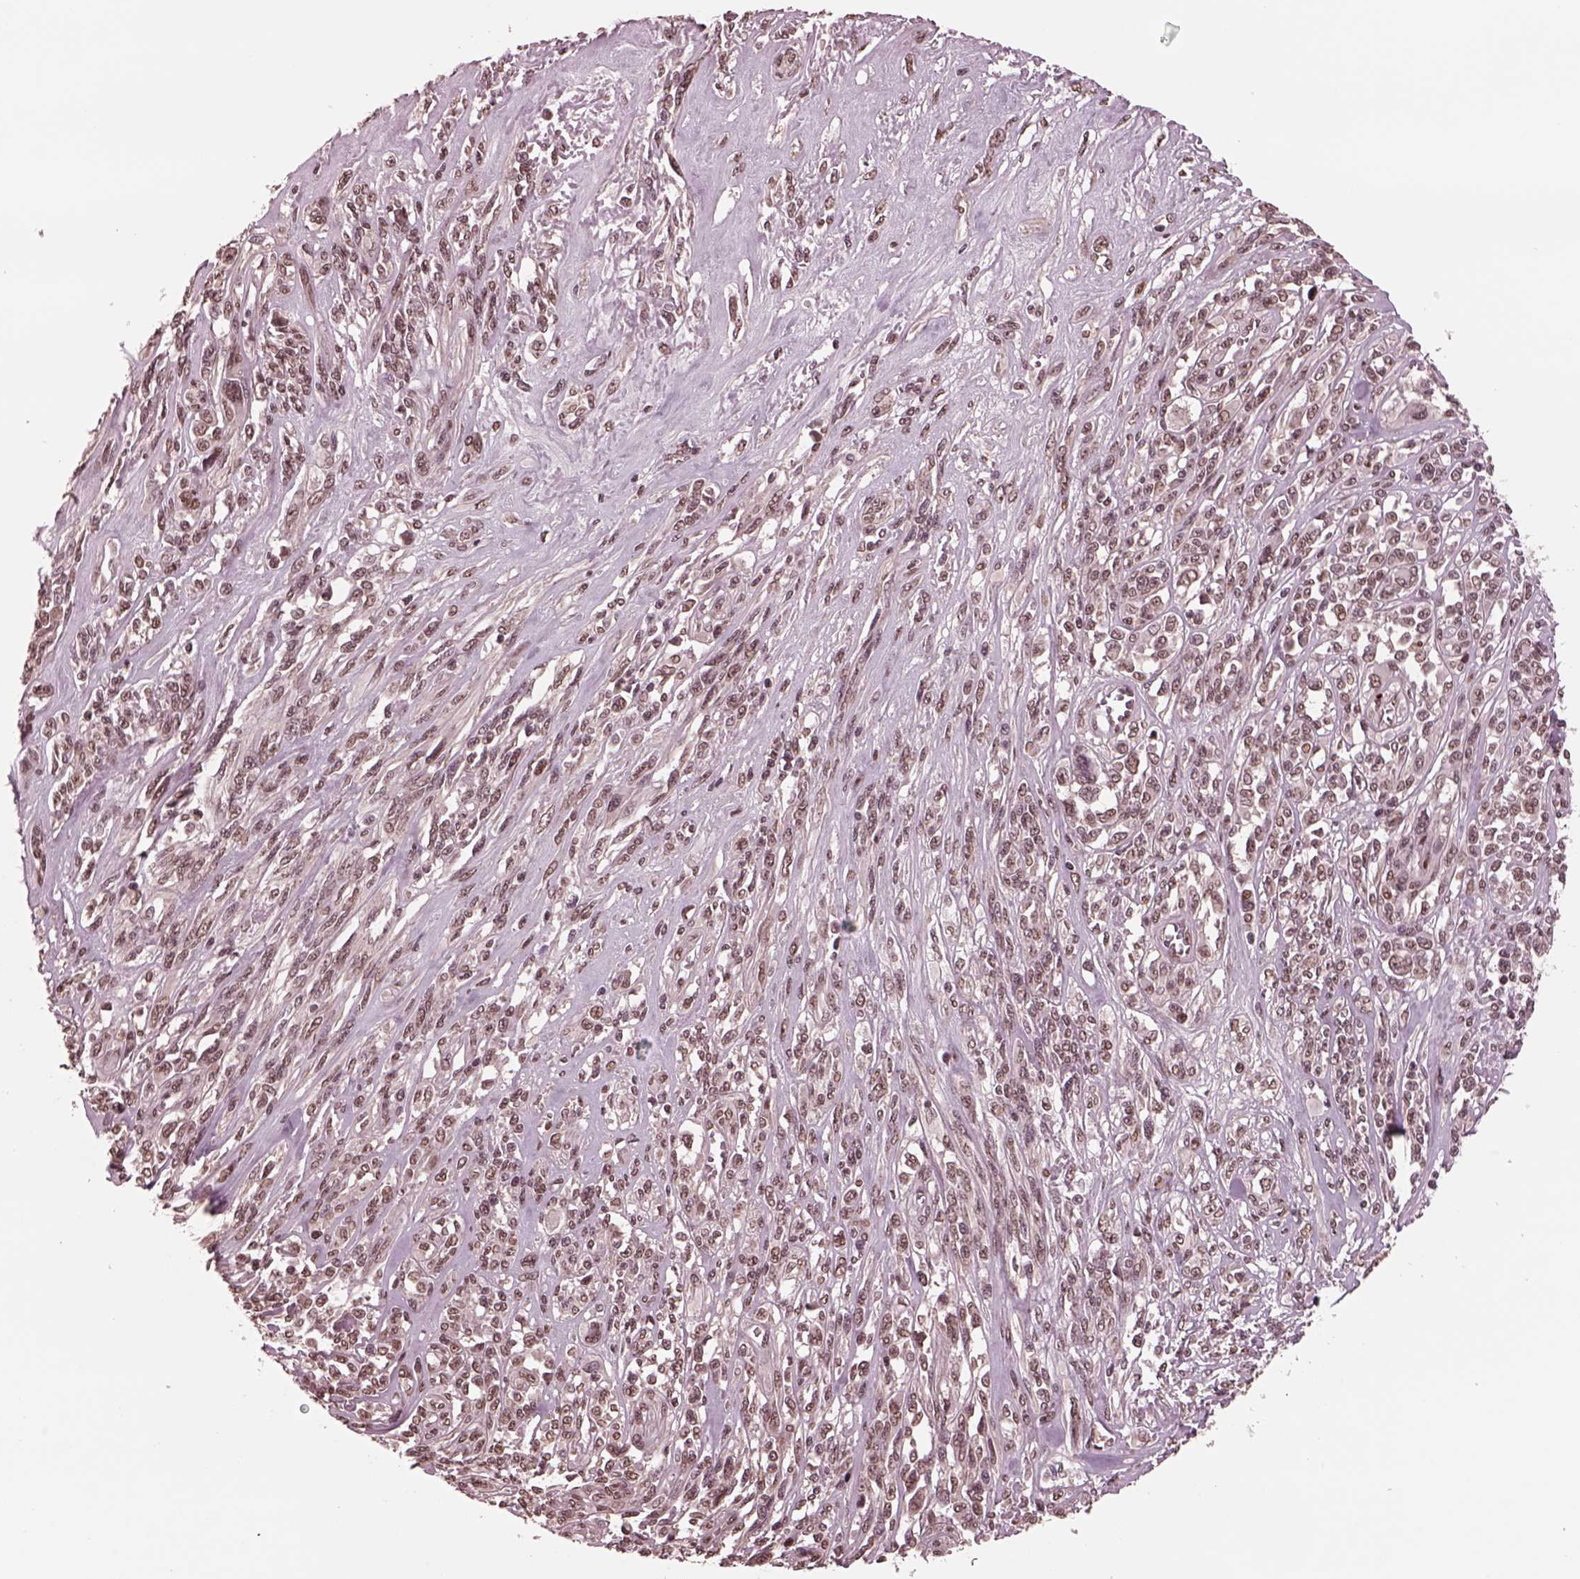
{"staining": {"intensity": "weak", "quantity": ">75%", "location": "nuclear"}, "tissue": "melanoma", "cell_type": "Tumor cells", "image_type": "cancer", "snomed": [{"axis": "morphology", "description": "Malignant melanoma, NOS"}, {"axis": "topography", "description": "Skin"}], "caption": "Tumor cells show low levels of weak nuclear positivity in approximately >75% of cells in malignant melanoma. (Stains: DAB in brown, nuclei in blue, Microscopy: brightfield microscopy at high magnification).", "gene": "NAP1L5", "patient": {"sex": "female", "age": 91}}